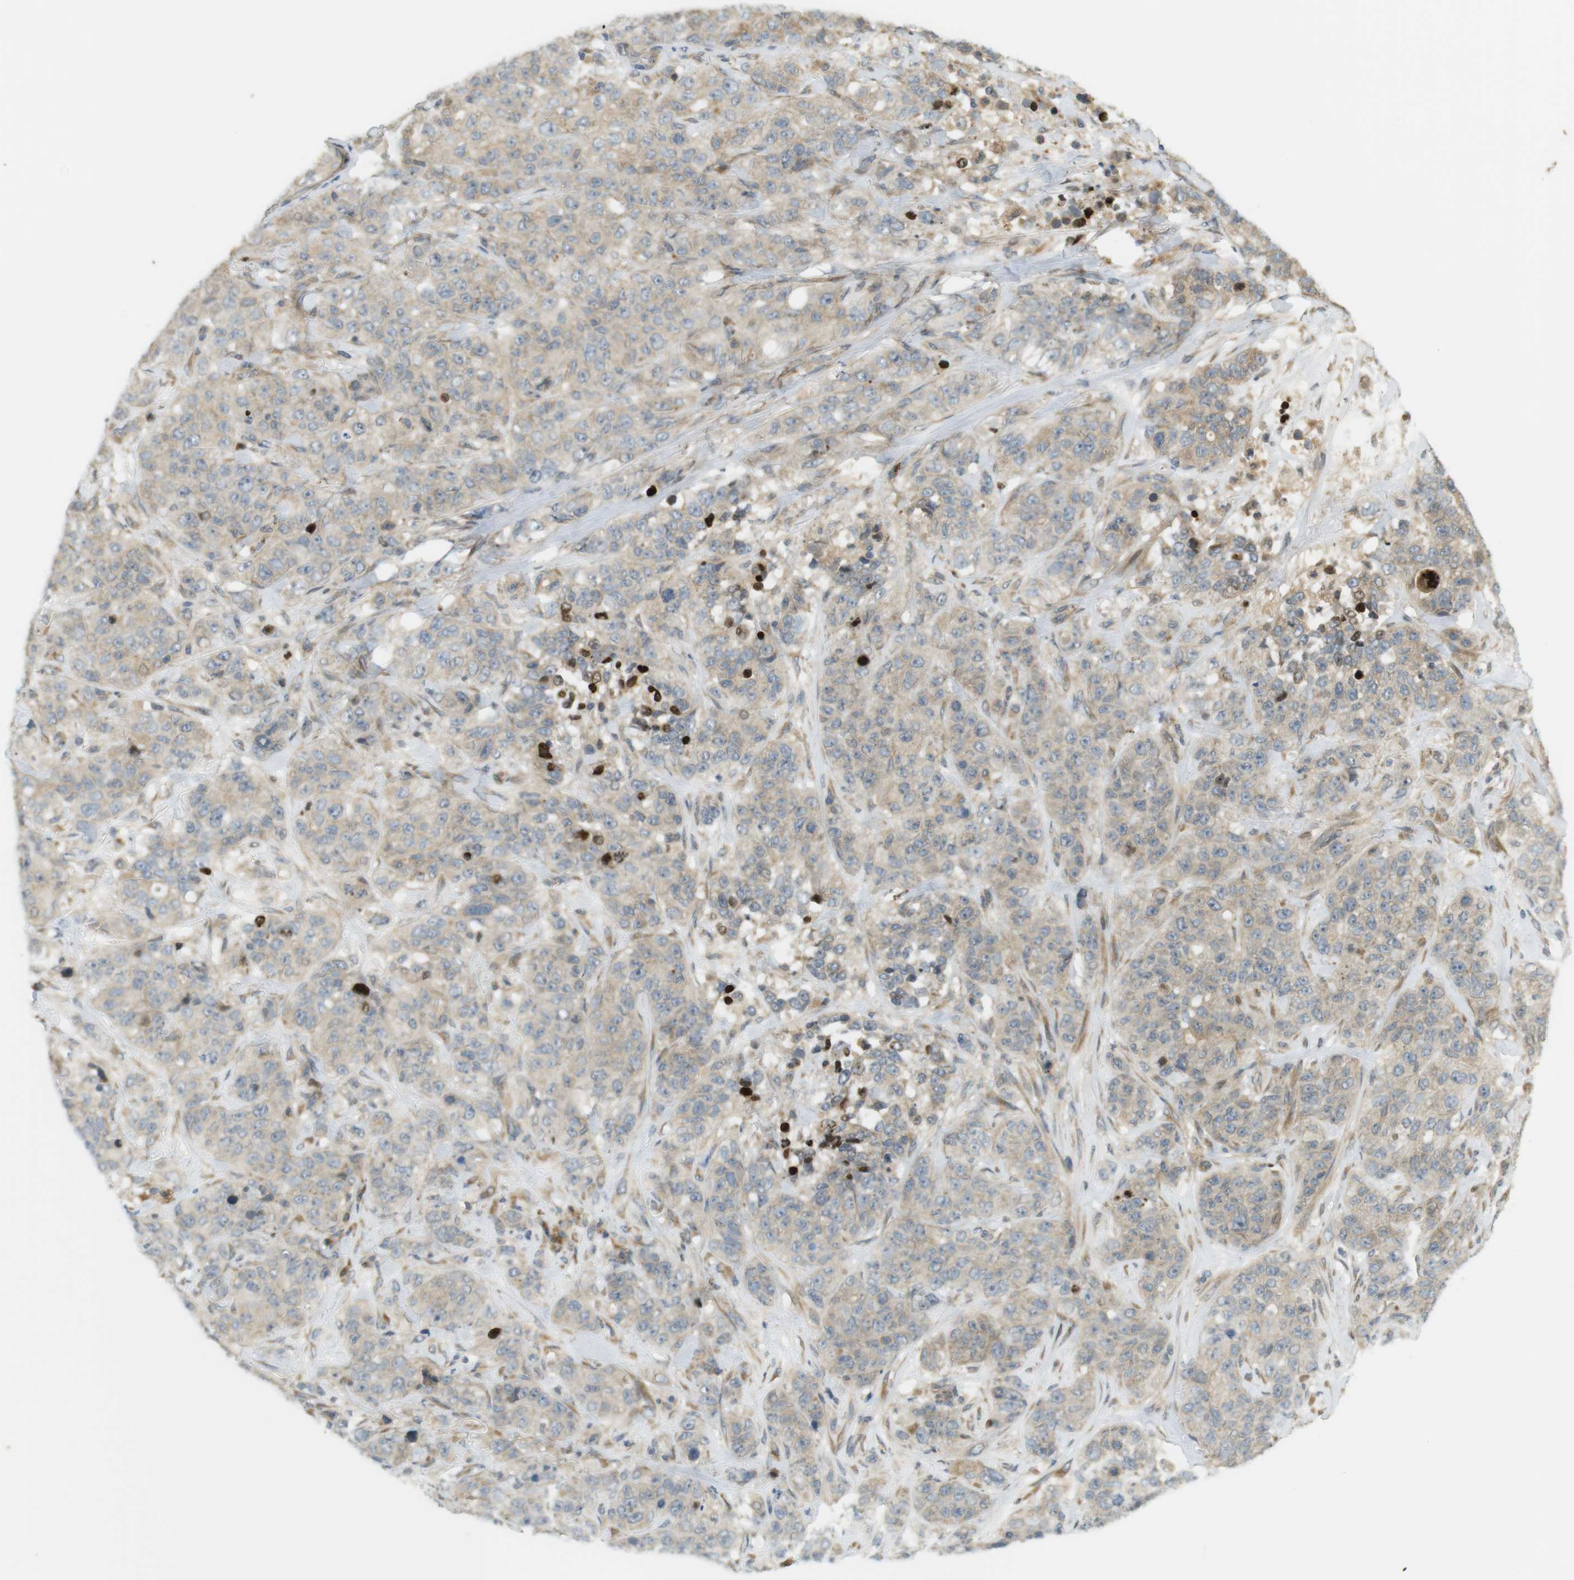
{"staining": {"intensity": "negative", "quantity": "none", "location": "none"}, "tissue": "stomach cancer", "cell_type": "Tumor cells", "image_type": "cancer", "snomed": [{"axis": "morphology", "description": "Adenocarcinoma, NOS"}, {"axis": "topography", "description": "Stomach"}], "caption": "Tumor cells show no significant protein staining in adenocarcinoma (stomach). (DAB (3,3'-diaminobenzidine) IHC with hematoxylin counter stain).", "gene": "CLRN3", "patient": {"sex": "male", "age": 48}}